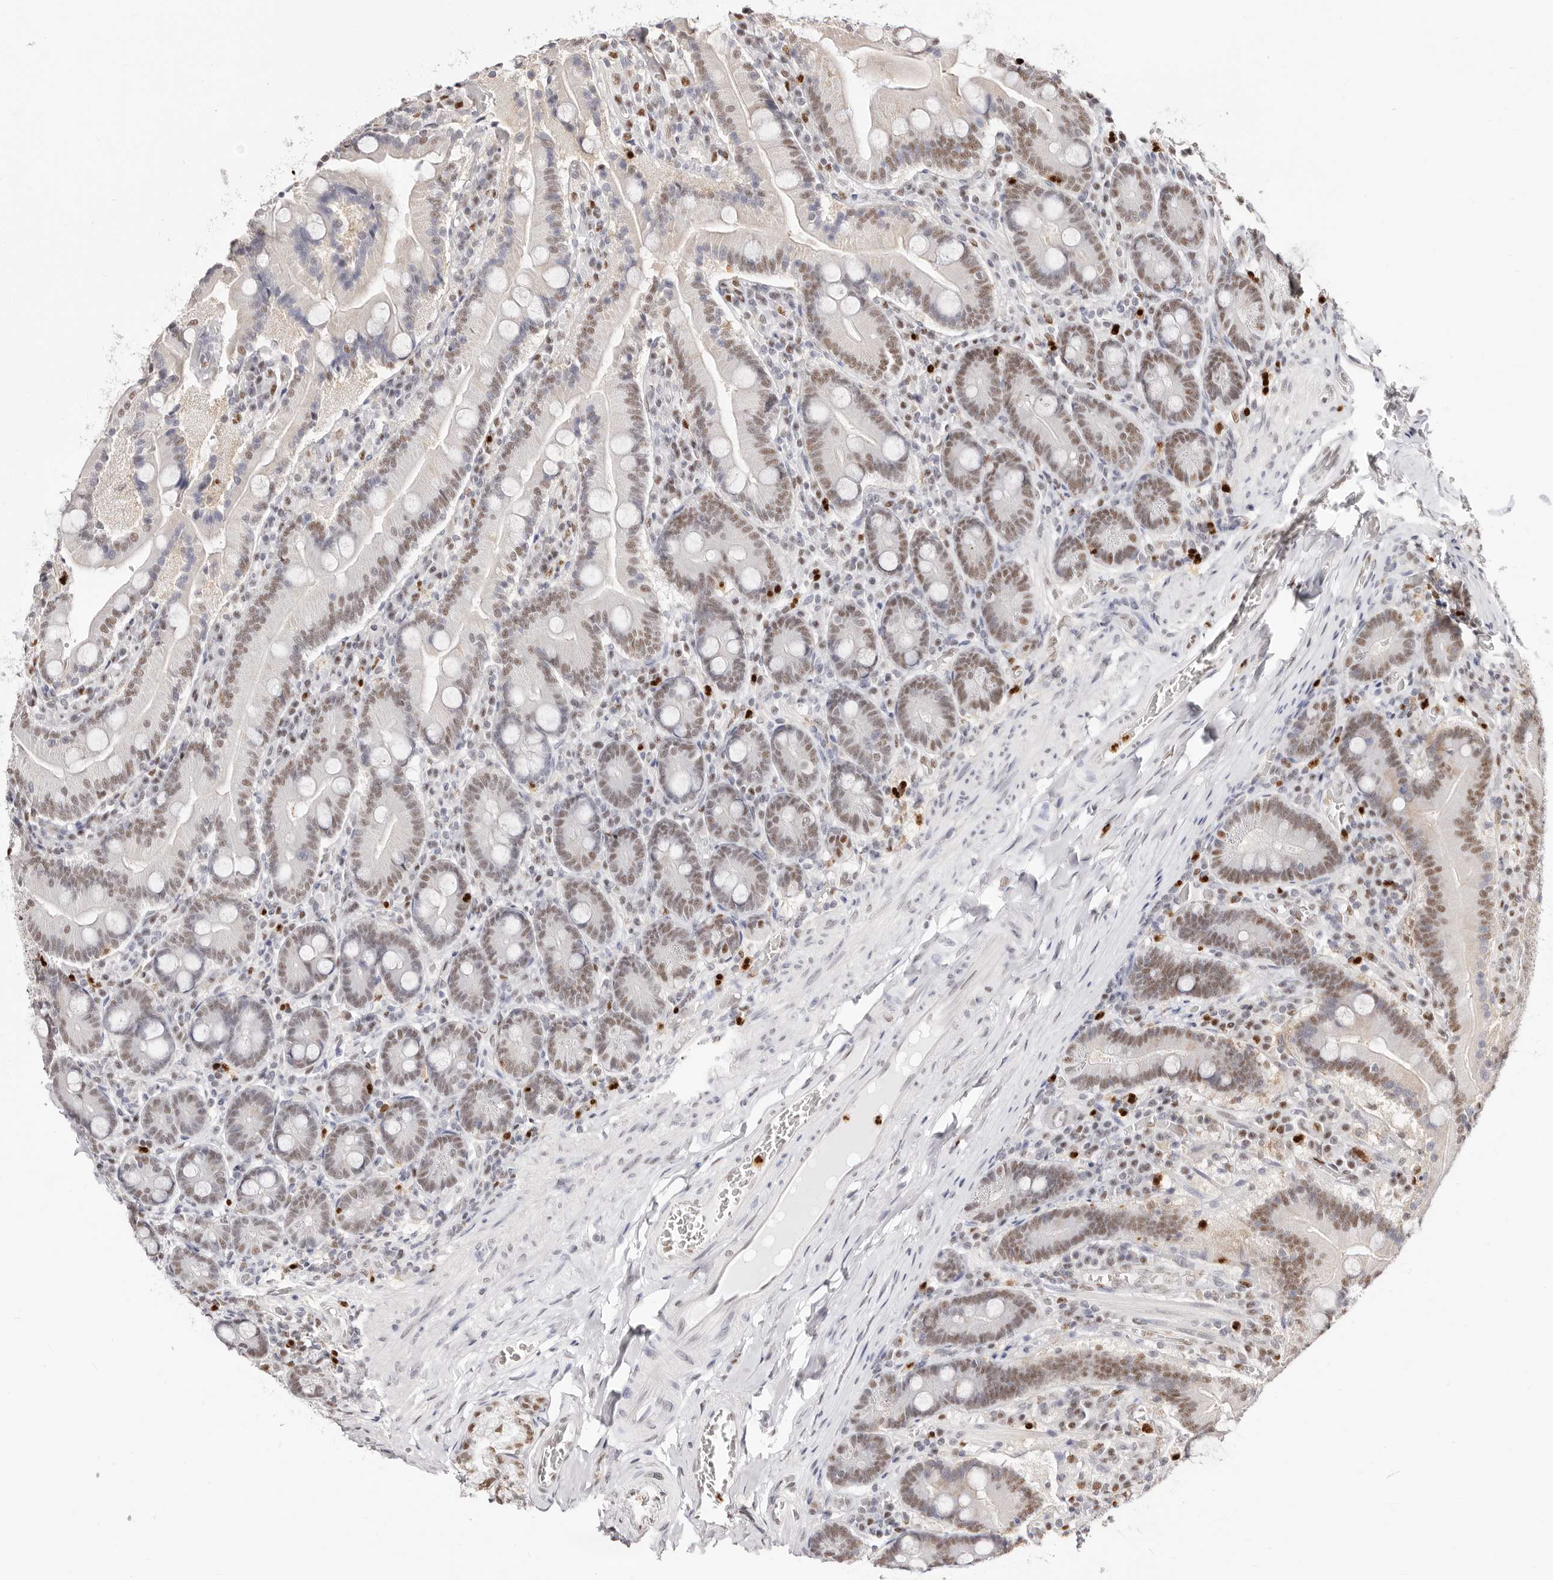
{"staining": {"intensity": "moderate", "quantity": ">75%", "location": "nuclear"}, "tissue": "duodenum", "cell_type": "Glandular cells", "image_type": "normal", "snomed": [{"axis": "morphology", "description": "Normal tissue, NOS"}, {"axis": "topography", "description": "Duodenum"}], "caption": "Immunohistochemical staining of normal duodenum reveals medium levels of moderate nuclear positivity in about >75% of glandular cells. The staining is performed using DAB brown chromogen to label protein expression. The nuclei are counter-stained blue using hematoxylin.", "gene": "TKT", "patient": {"sex": "female", "age": 62}}